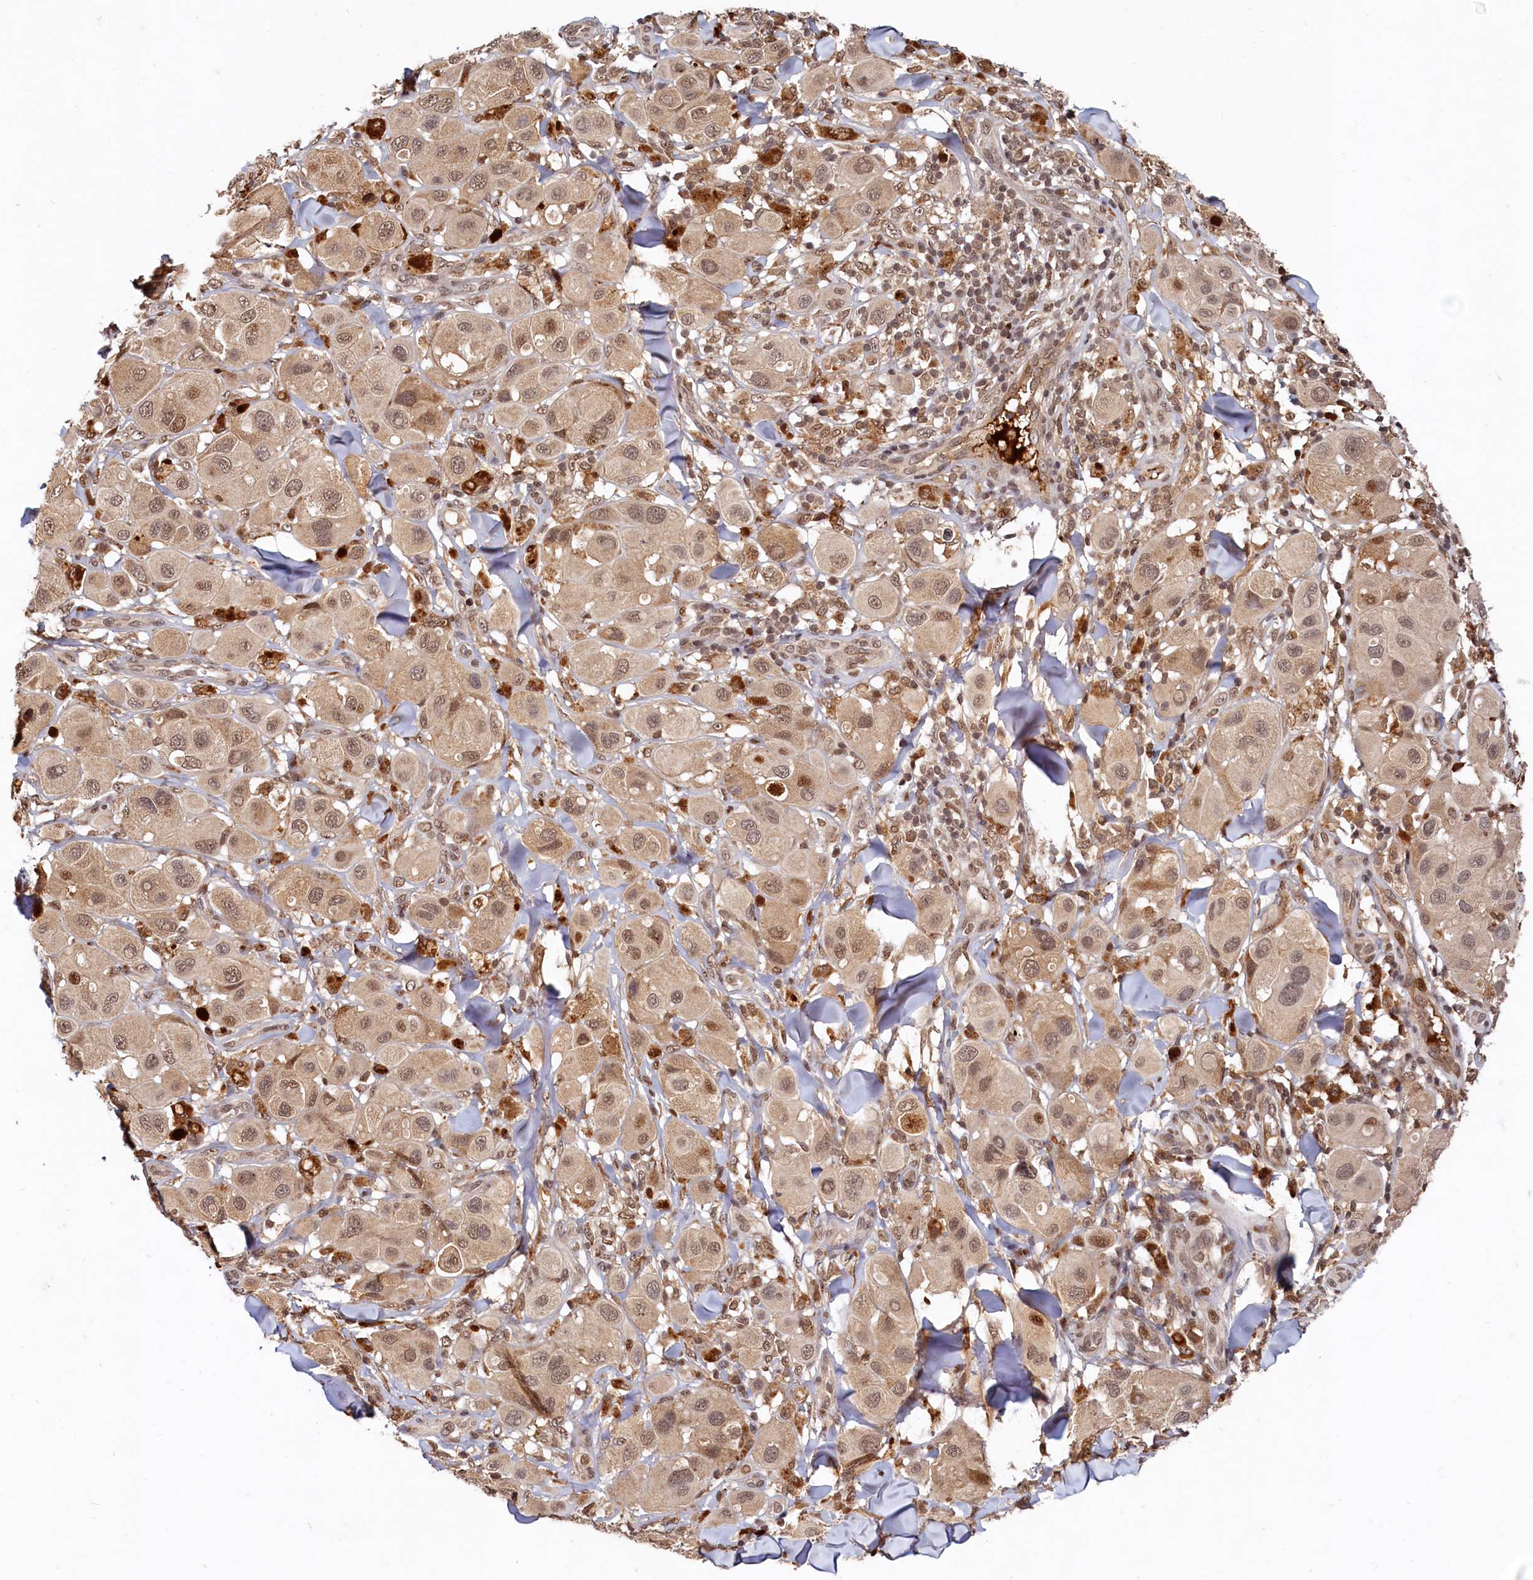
{"staining": {"intensity": "weak", "quantity": ">75%", "location": "nuclear"}, "tissue": "melanoma", "cell_type": "Tumor cells", "image_type": "cancer", "snomed": [{"axis": "morphology", "description": "Malignant melanoma, Metastatic site"}, {"axis": "topography", "description": "Skin"}], "caption": "This image shows immunohistochemistry staining of human melanoma, with low weak nuclear expression in about >75% of tumor cells.", "gene": "TRAPPC4", "patient": {"sex": "male", "age": 41}}